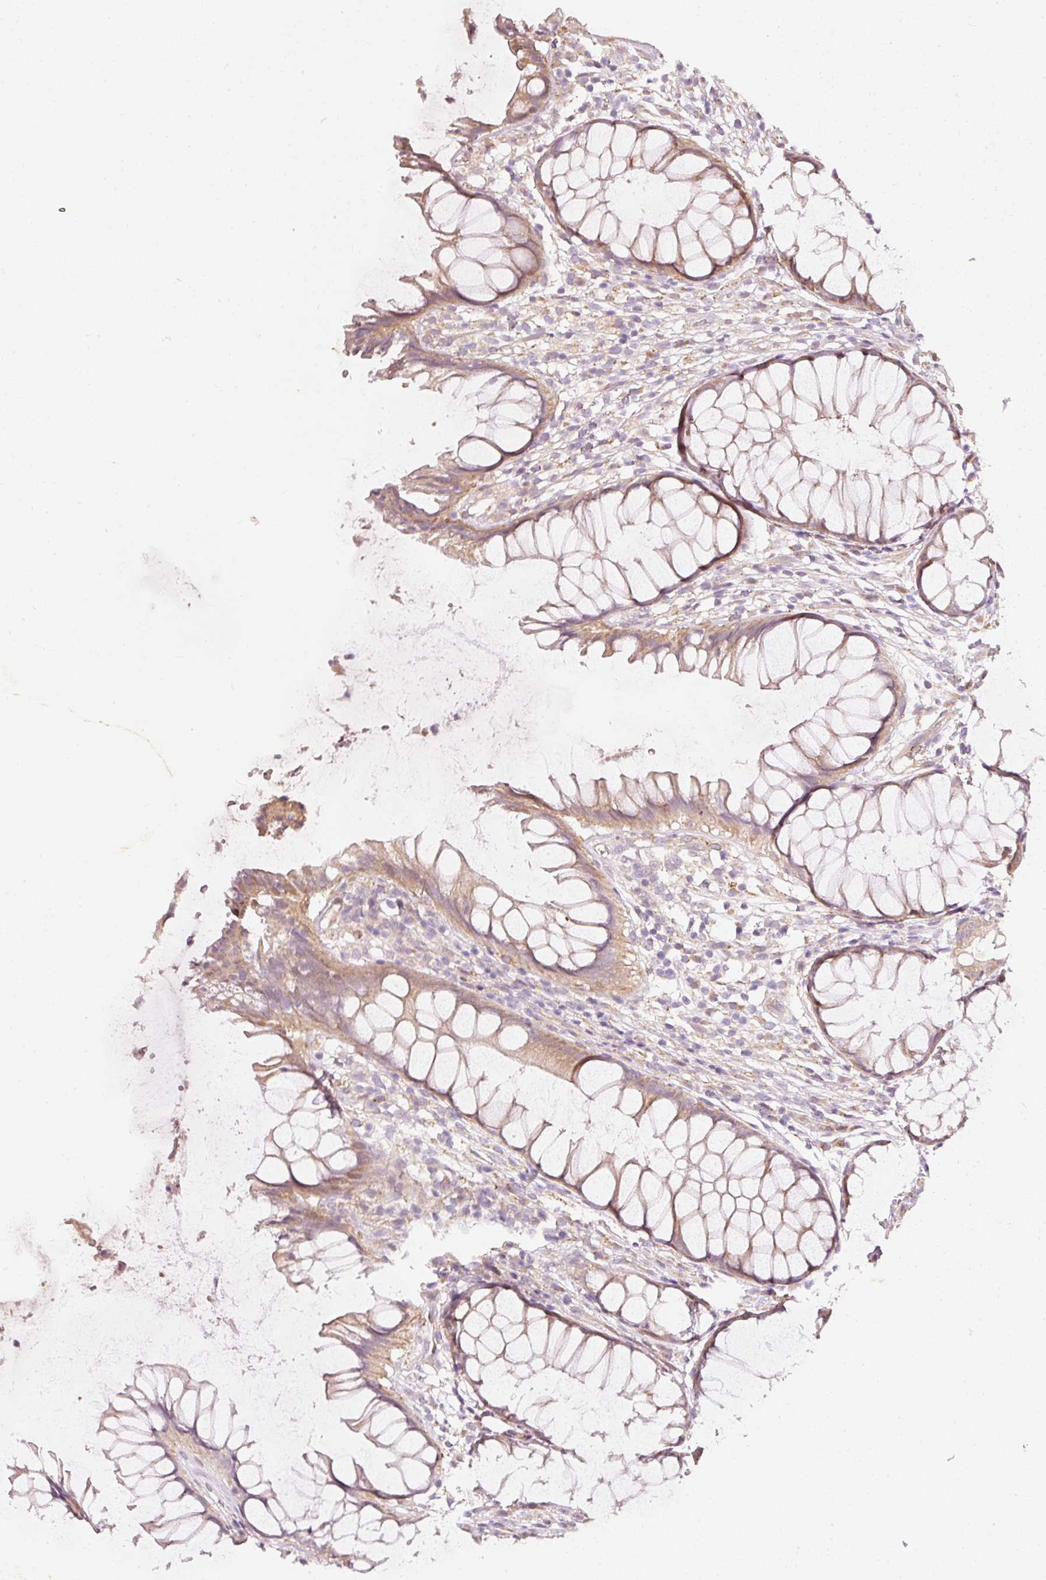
{"staining": {"intensity": "weak", "quantity": ">75%", "location": "cytoplasmic/membranous"}, "tissue": "rectum", "cell_type": "Glandular cells", "image_type": "normal", "snomed": [{"axis": "morphology", "description": "Normal tissue, NOS"}, {"axis": "topography", "description": "Smooth muscle"}, {"axis": "topography", "description": "Rectum"}], "caption": "Protein staining of unremarkable rectum displays weak cytoplasmic/membranous staining in about >75% of glandular cells.", "gene": "RGL2", "patient": {"sex": "male", "age": 53}}